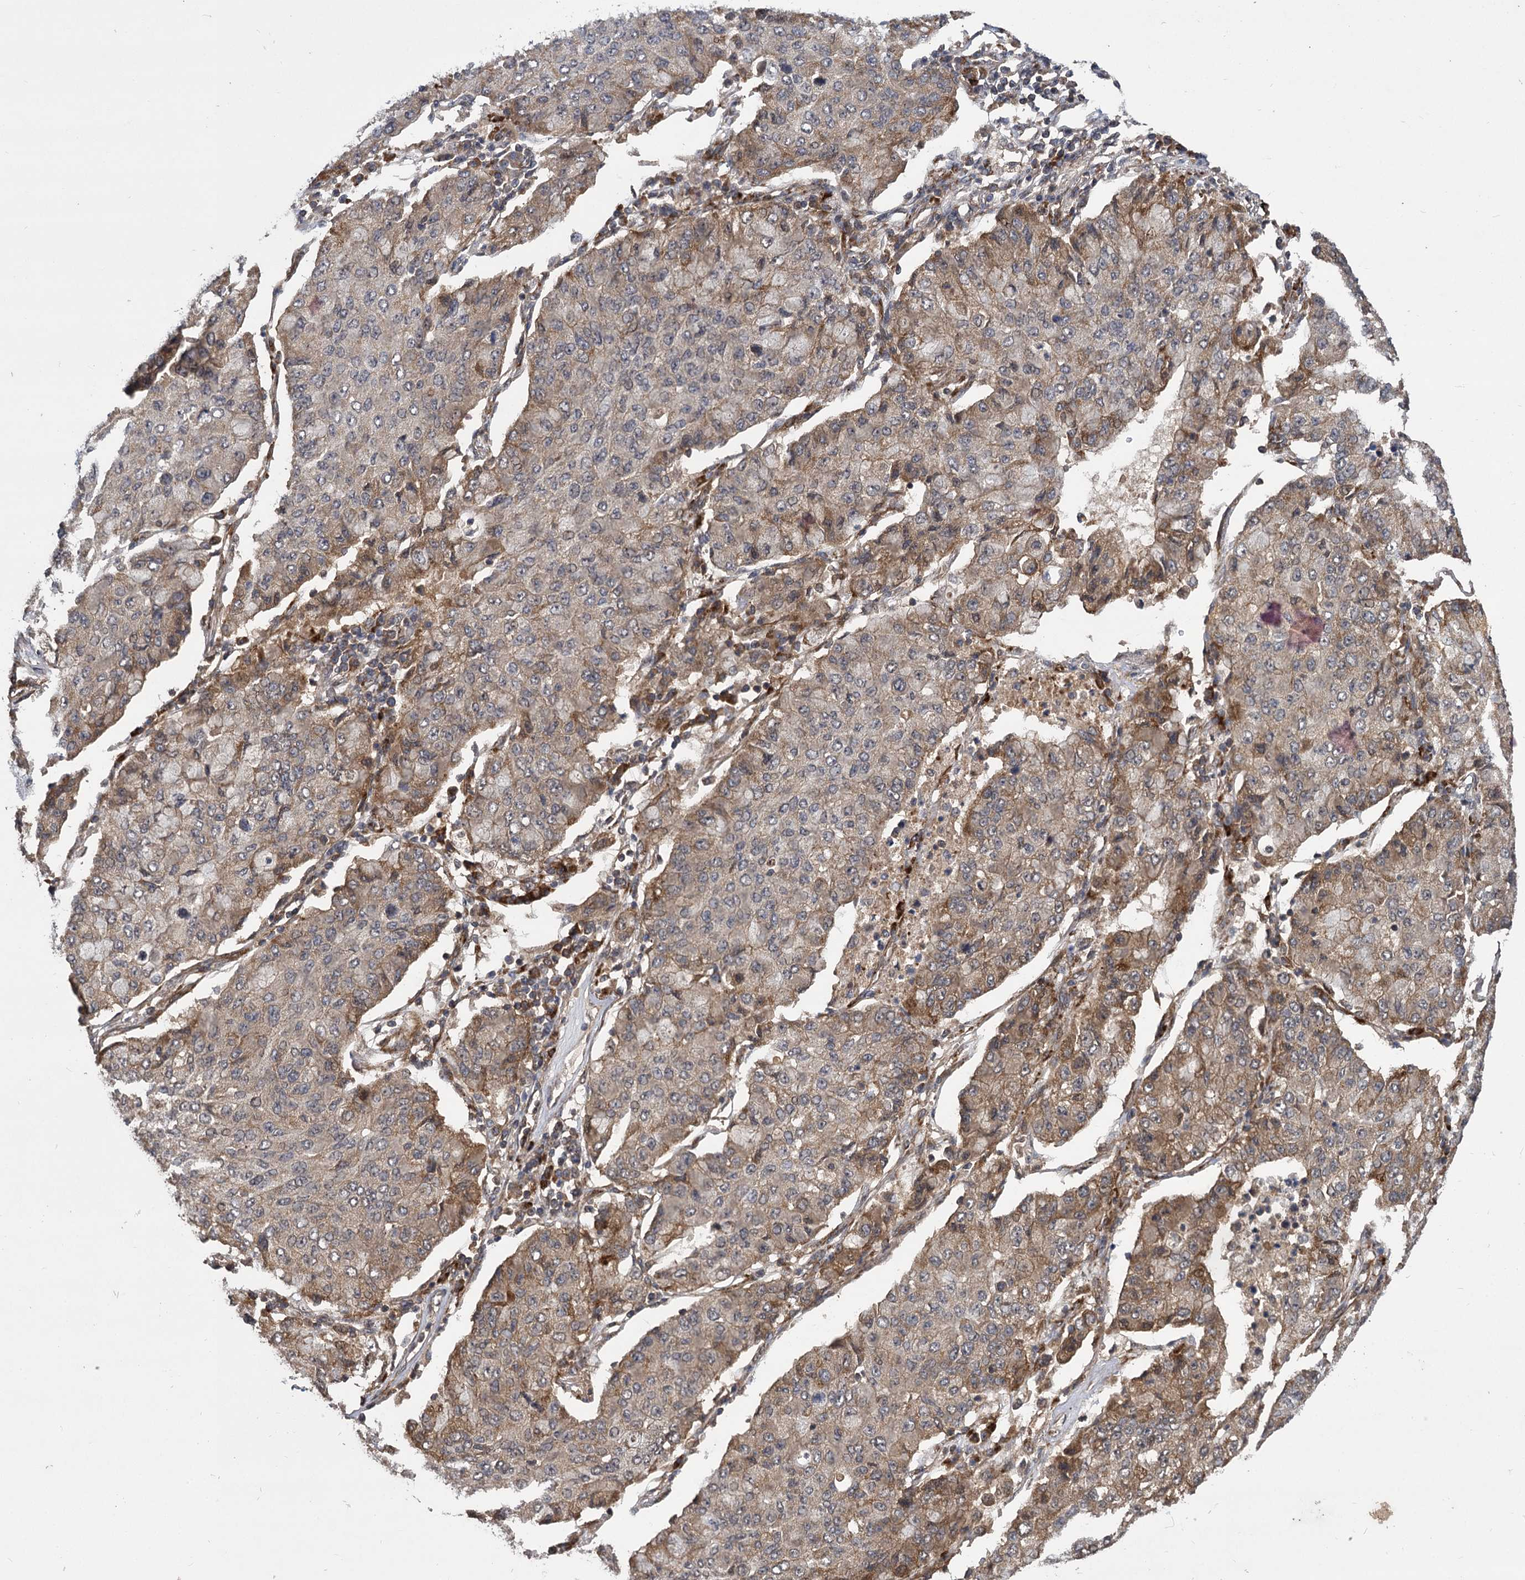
{"staining": {"intensity": "moderate", "quantity": "25%-75%", "location": "cytoplasmic/membranous"}, "tissue": "lung cancer", "cell_type": "Tumor cells", "image_type": "cancer", "snomed": [{"axis": "morphology", "description": "Squamous cell carcinoma, NOS"}, {"axis": "topography", "description": "Lung"}], "caption": "Lung cancer was stained to show a protein in brown. There is medium levels of moderate cytoplasmic/membranous staining in about 25%-75% of tumor cells.", "gene": "INPPL1", "patient": {"sex": "male", "age": 74}}